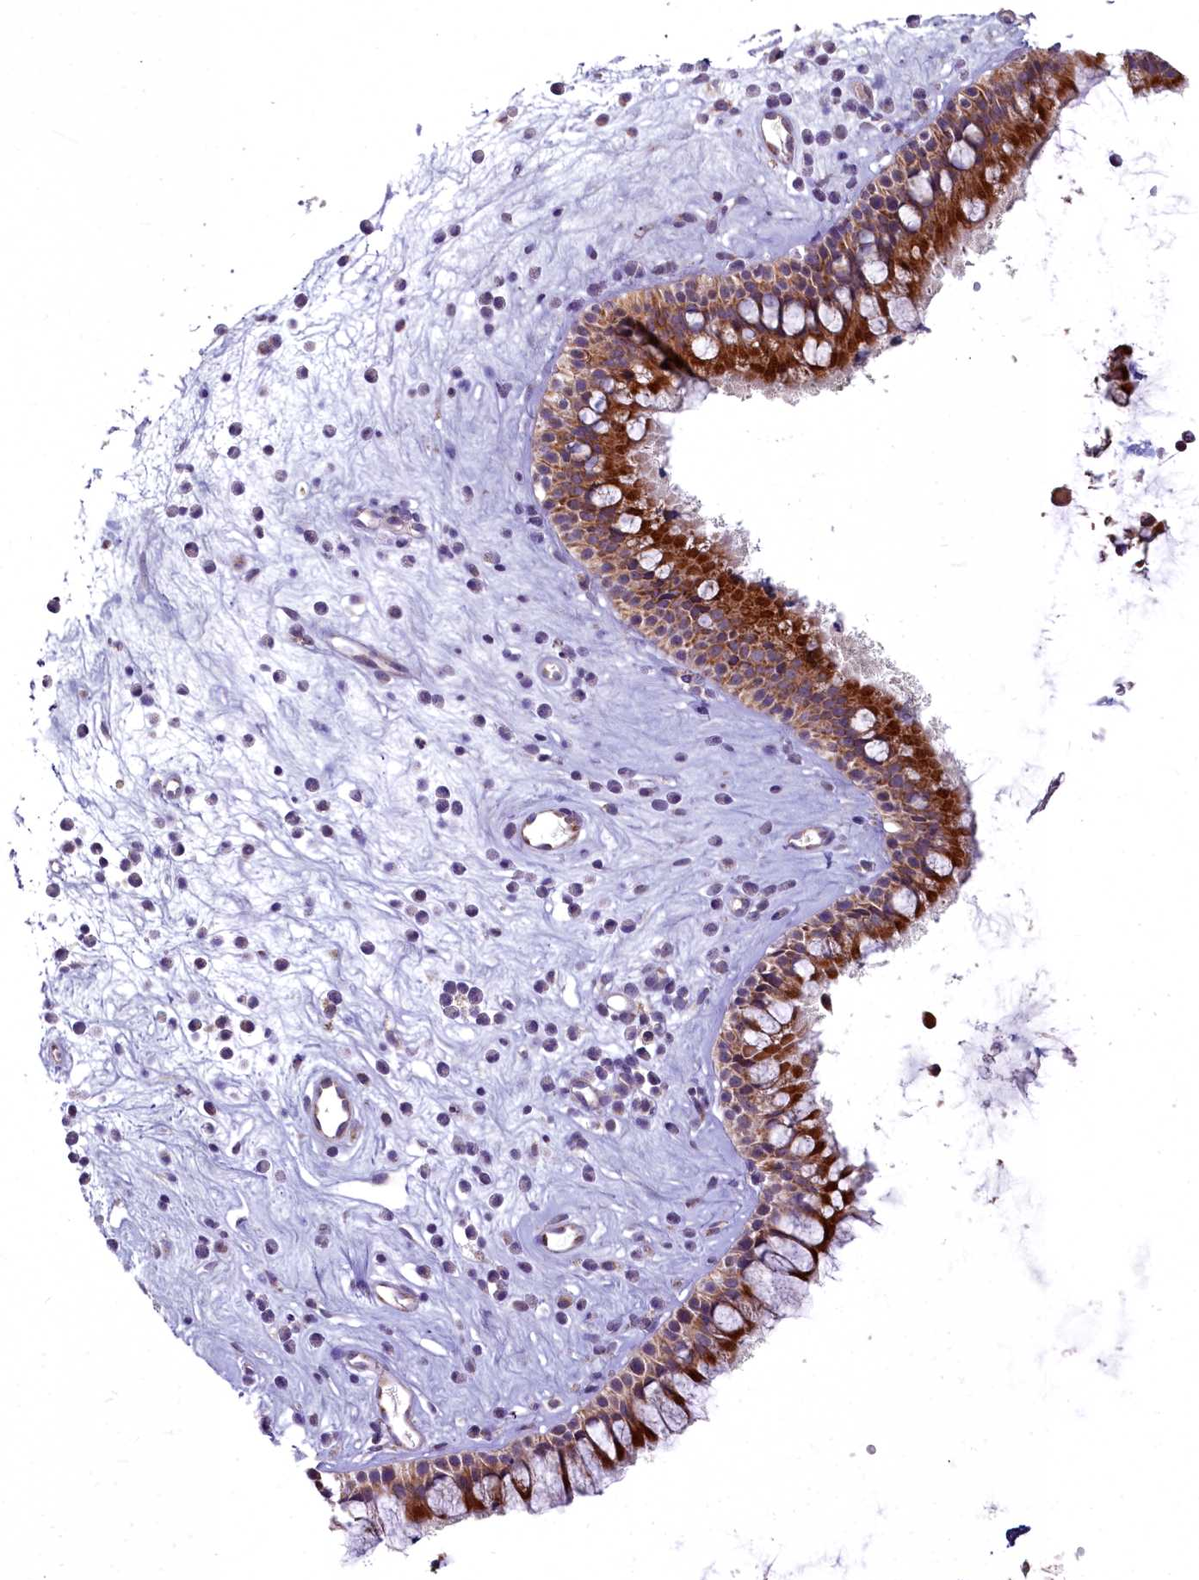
{"staining": {"intensity": "strong", "quantity": ">75%", "location": "cytoplasmic/membranous"}, "tissue": "nasopharynx", "cell_type": "Respiratory epithelial cells", "image_type": "normal", "snomed": [{"axis": "morphology", "description": "Normal tissue, NOS"}, {"axis": "morphology", "description": "Inflammation, NOS"}, {"axis": "topography", "description": "Nasopharynx"}], "caption": "The immunohistochemical stain labels strong cytoplasmic/membranous expression in respiratory epithelial cells of normal nasopharynx.", "gene": "MICU2", "patient": {"sex": "male", "age": 29}}